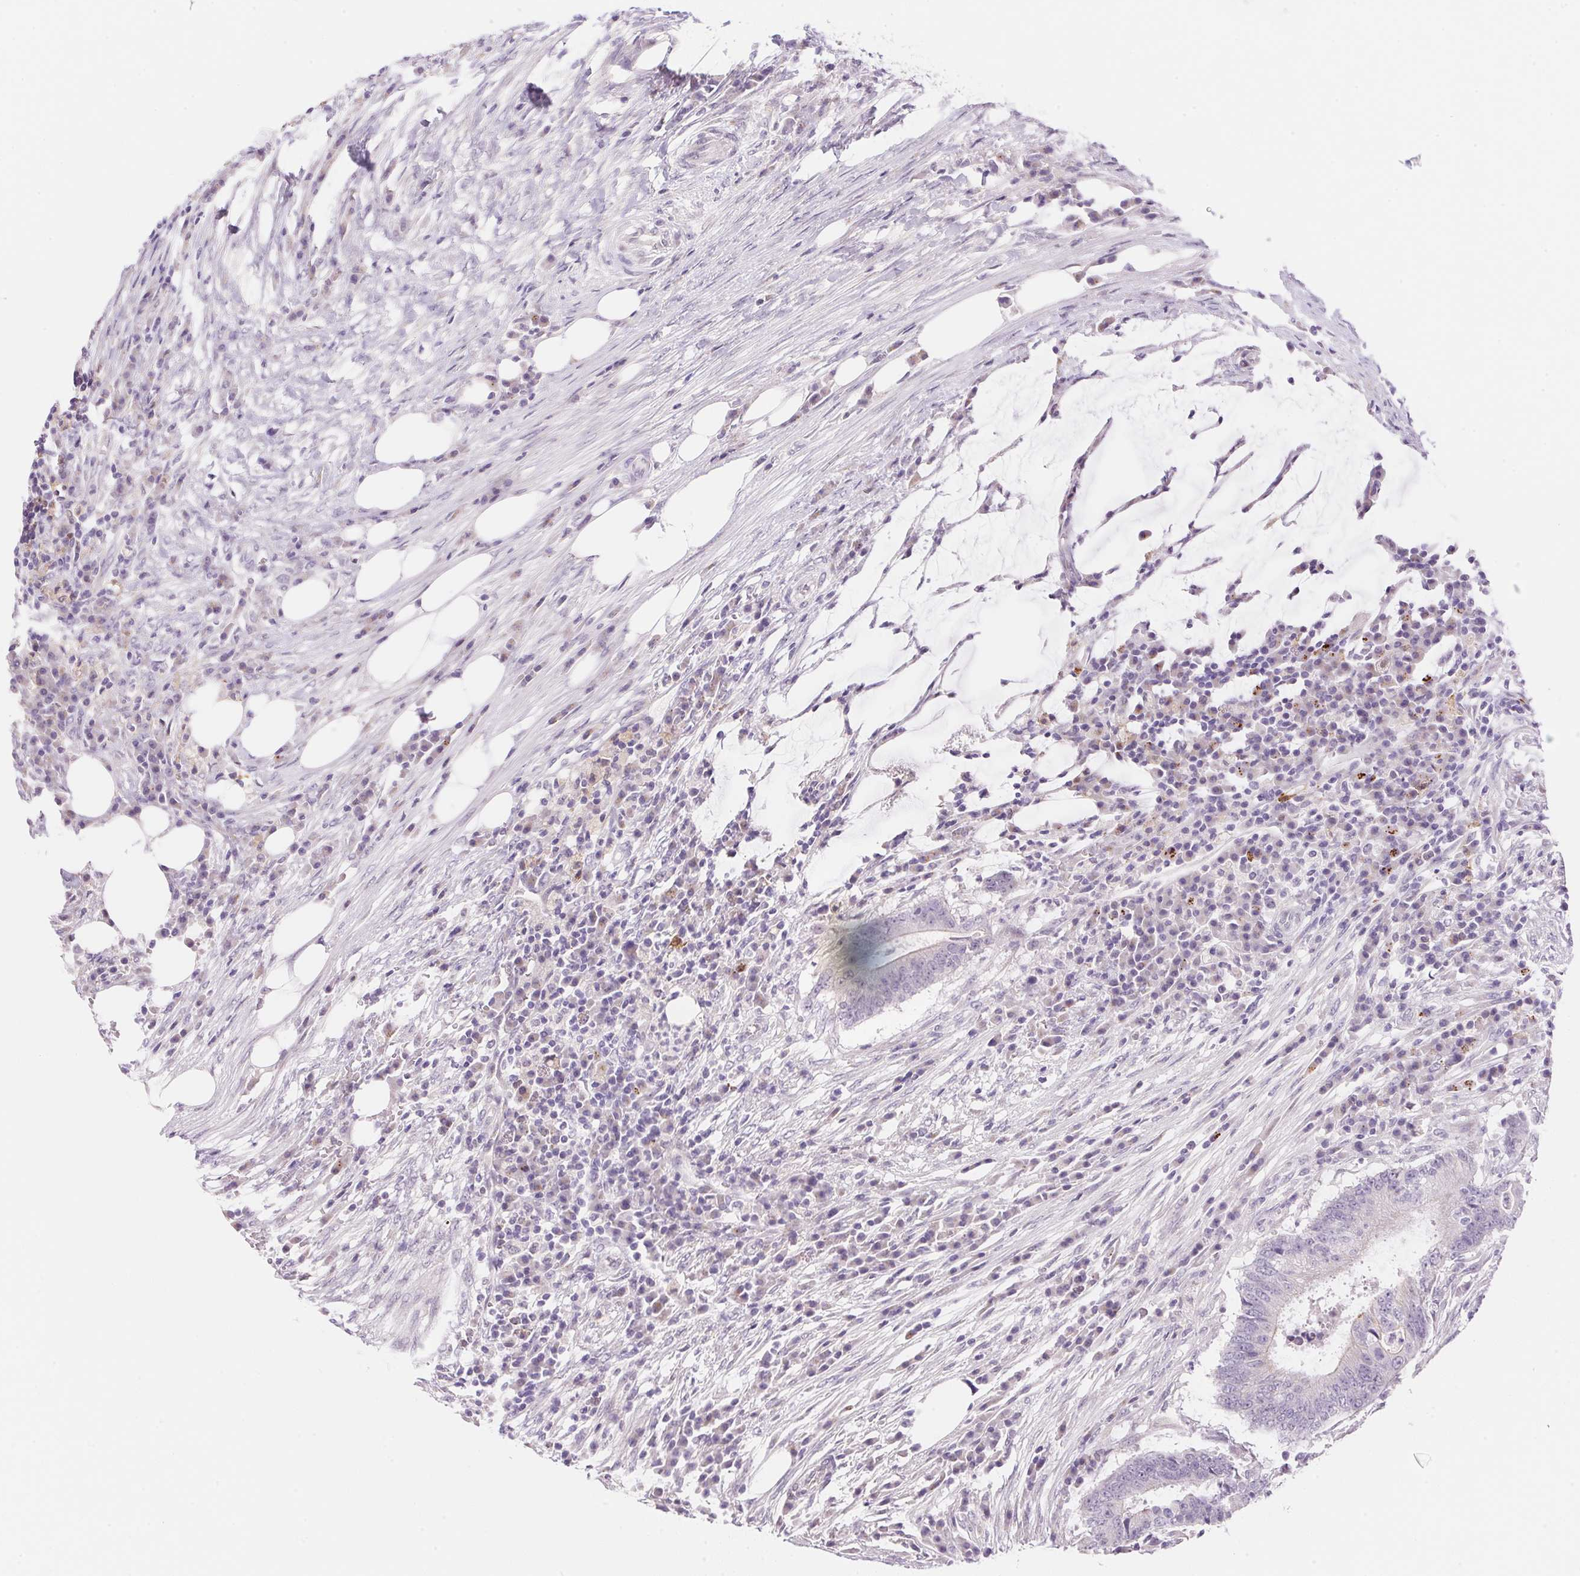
{"staining": {"intensity": "negative", "quantity": "none", "location": "none"}, "tissue": "colorectal cancer", "cell_type": "Tumor cells", "image_type": "cancer", "snomed": [{"axis": "morphology", "description": "Adenocarcinoma, NOS"}, {"axis": "topography", "description": "Colon"}], "caption": "A photomicrograph of adenocarcinoma (colorectal) stained for a protein shows no brown staining in tumor cells.", "gene": "TEKT1", "patient": {"sex": "female", "age": 43}}